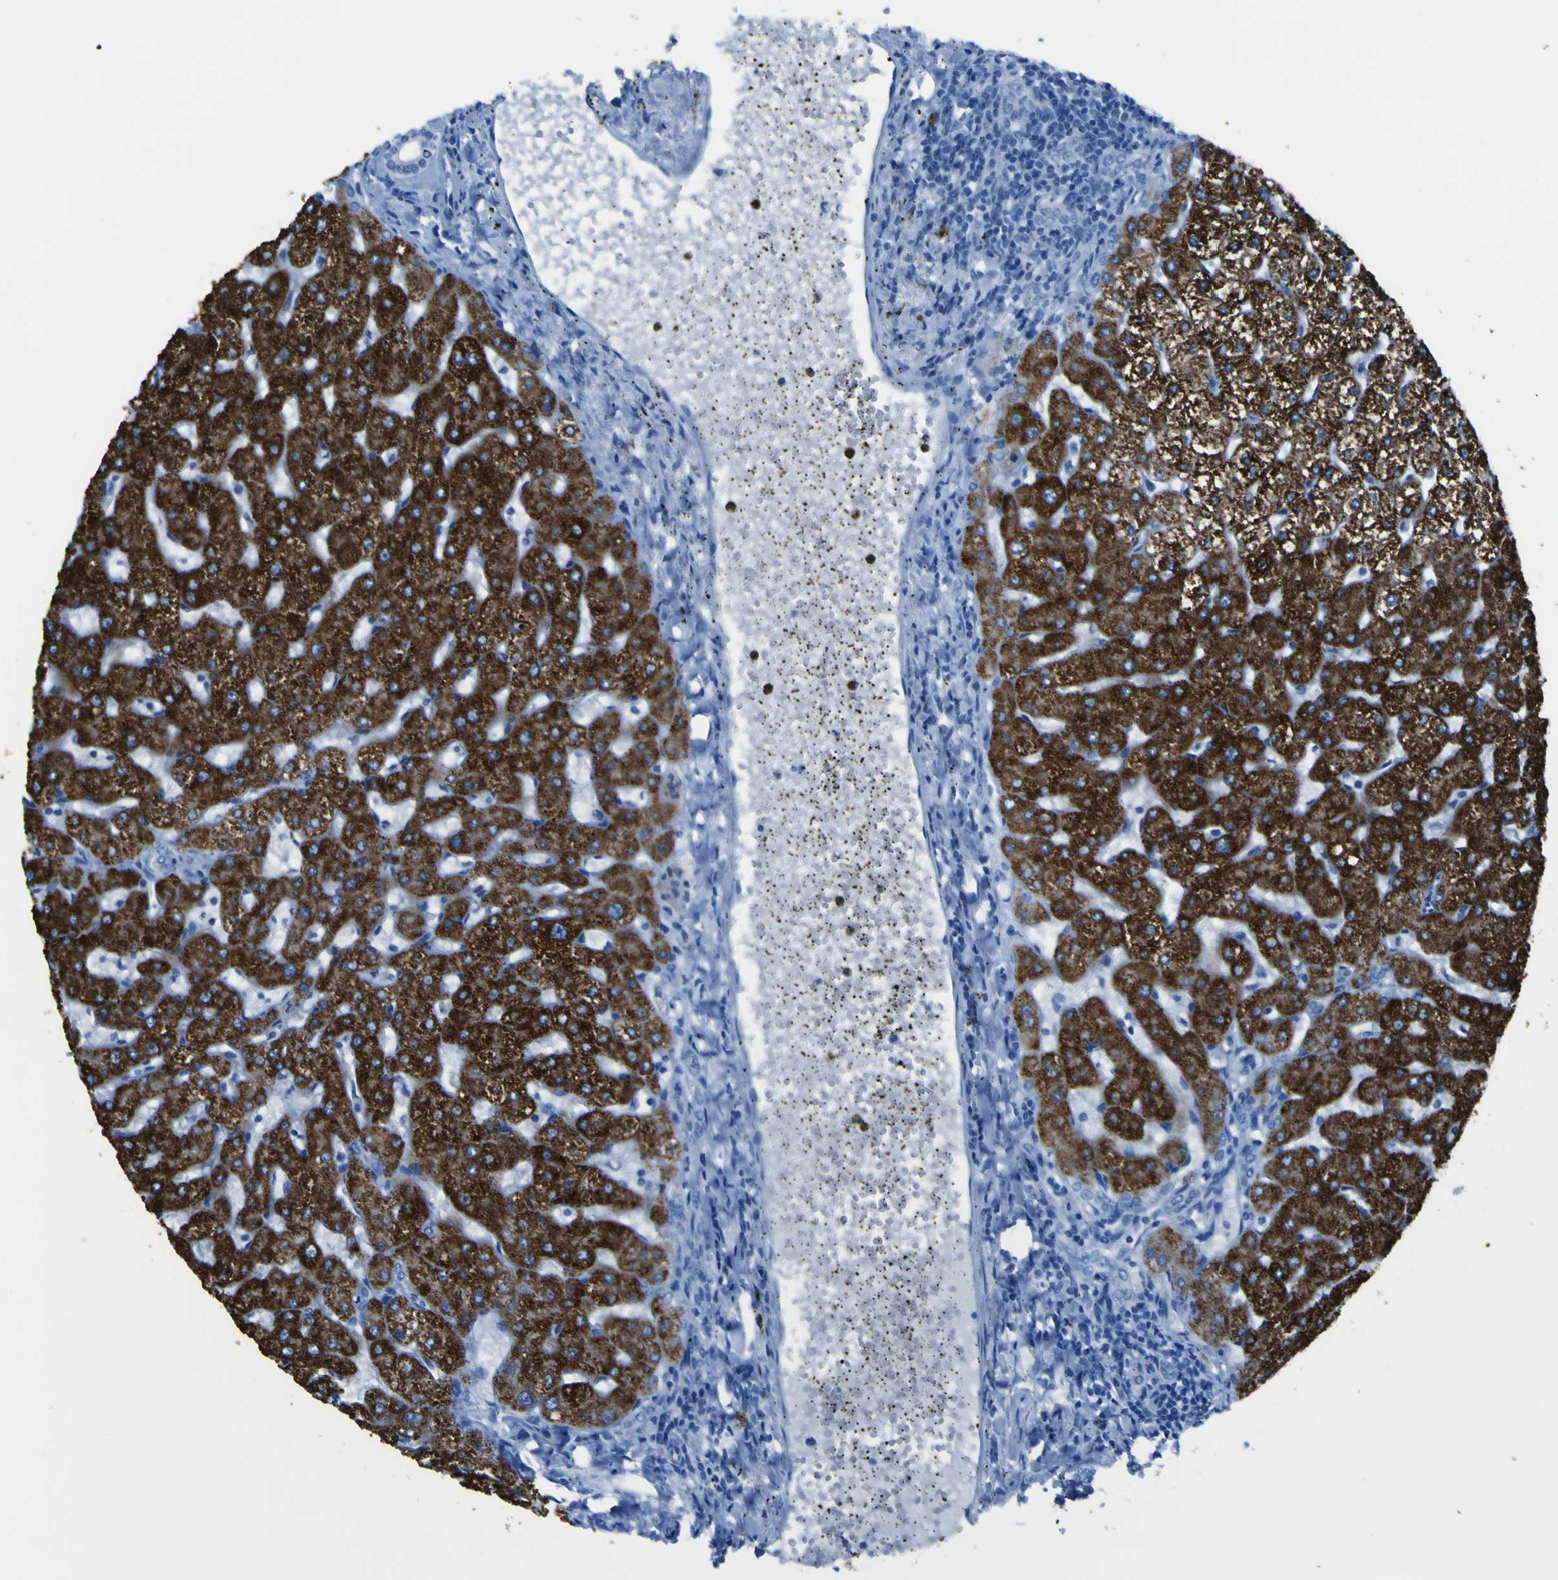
{"staining": {"intensity": "negative", "quantity": "none", "location": "none"}, "tissue": "liver", "cell_type": "Cholangiocytes", "image_type": "normal", "snomed": [{"axis": "morphology", "description": "Normal tissue, NOS"}, {"axis": "topography", "description": "Liver"}], "caption": "Immunohistochemistry micrograph of normal human liver stained for a protein (brown), which reveals no expression in cholangiocytes.", "gene": "ACSL1", "patient": {"sex": "male", "age": 67}}